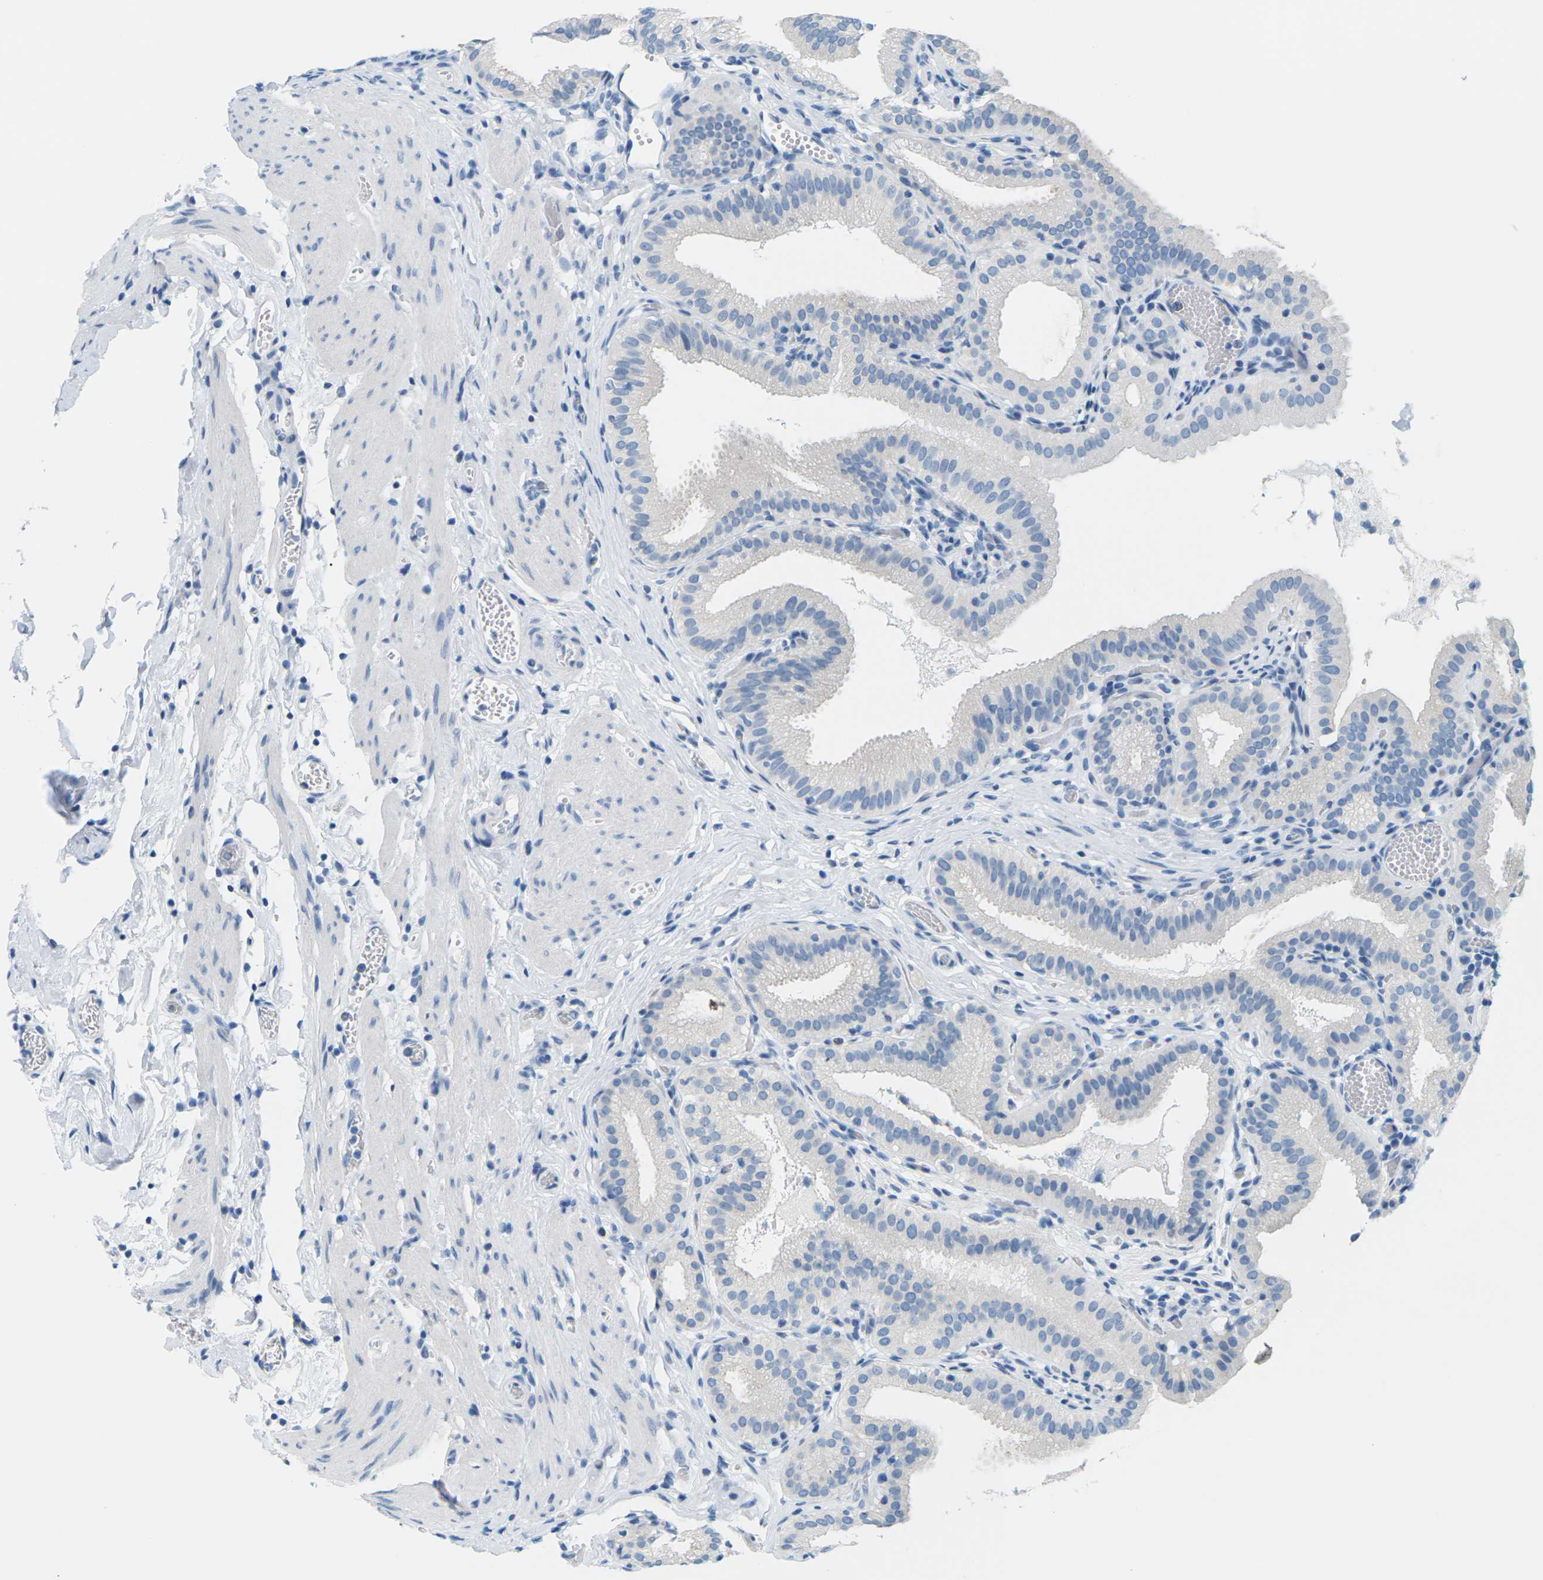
{"staining": {"intensity": "negative", "quantity": "none", "location": "none"}, "tissue": "gallbladder", "cell_type": "Glandular cells", "image_type": "normal", "snomed": [{"axis": "morphology", "description": "Normal tissue, NOS"}, {"axis": "topography", "description": "Gallbladder"}], "caption": "Photomicrograph shows no significant protein positivity in glandular cells of benign gallbladder. (Stains: DAB (3,3'-diaminobenzidine) immunohistochemistry with hematoxylin counter stain, Microscopy: brightfield microscopy at high magnification).", "gene": "SLC12A1", "patient": {"sex": "male", "age": 54}}